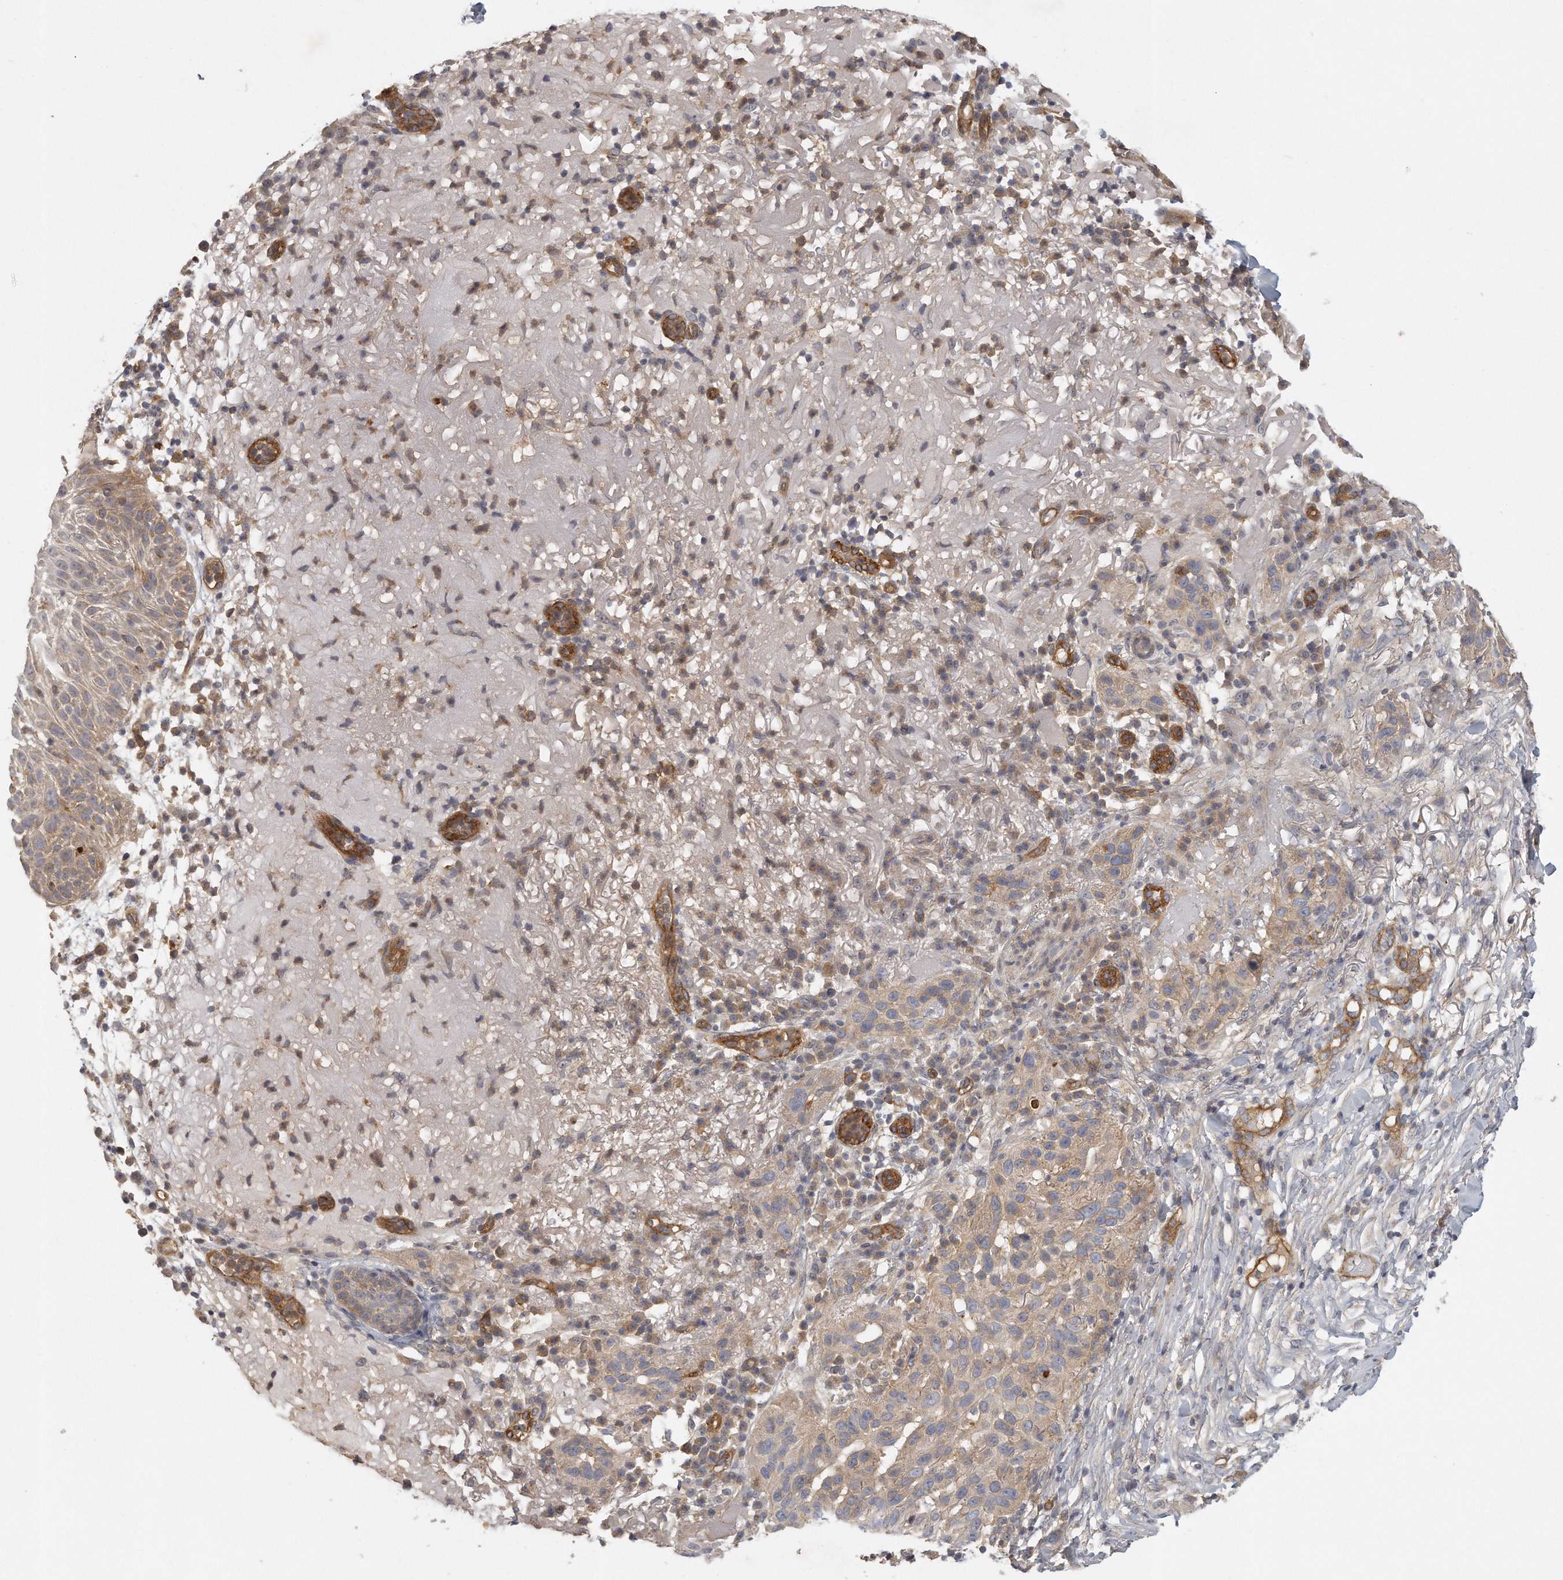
{"staining": {"intensity": "moderate", "quantity": "25%-75%", "location": "cytoplasmic/membranous"}, "tissue": "skin cancer", "cell_type": "Tumor cells", "image_type": "cancer", "snomed": [{"axis": "morphology", "description": "Normal tissue, NOS"}, {"axis": "morphology", "description": "Squamous cell carcinoma, NOS"}, {"axis": "topography", "description": "Skin"}], "caption": "A micrograph showing moderate cytoplasmic/membranous staining in approximately 25%-75% of tumor cells in skin squamous cell carcinoma, as visualized by brown immunohistochemical staining.", "gene": "MTERF4", "patient": {"sex": "female", "age": 96}}